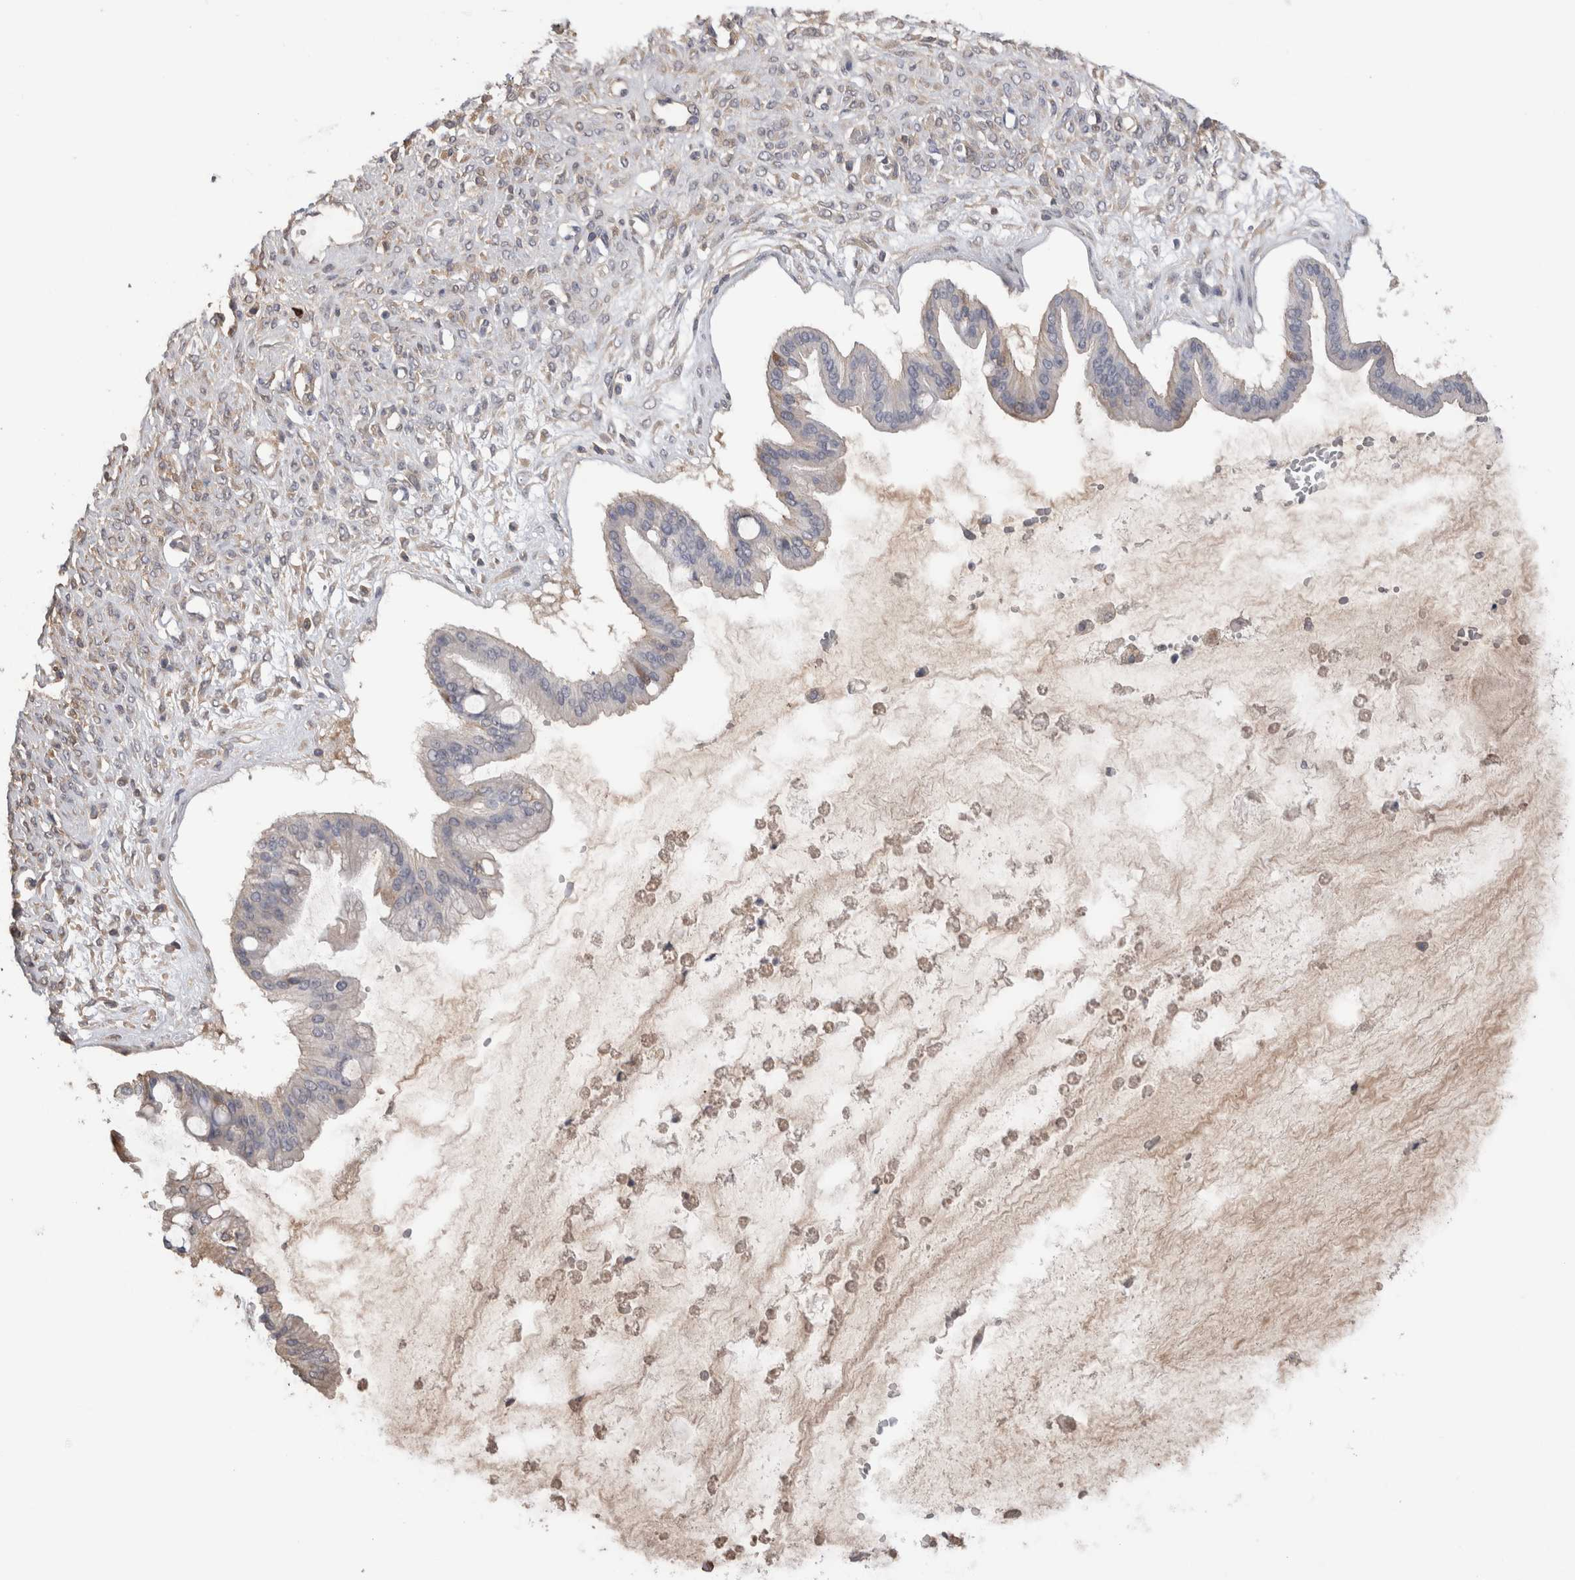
{"staining": {"intensity": "weak", "quantity": "25%-75%", "location": "cytoplasmic/membranous"}, "tissue": "ovarian cancer", "cell_type": "Tumor cells", "image_type": "cancer", "snomed": [{"axis": "morphology", "description": "Cystadenocarcinoma, mucinous, NOS"}, {"axis": "topography", "description": "Ovary"}], "caption": "A low amount of weak cytoplasmic/membranous staining is appreciated in approximately 25%-75% of tumor cells in ovarian mucinous cystadenocarcinoma tissue. (IHC, brightfield microscopy, high magnification).", "gene": "PPP3CC", "patient": {"sex": "female", "age": 73}}